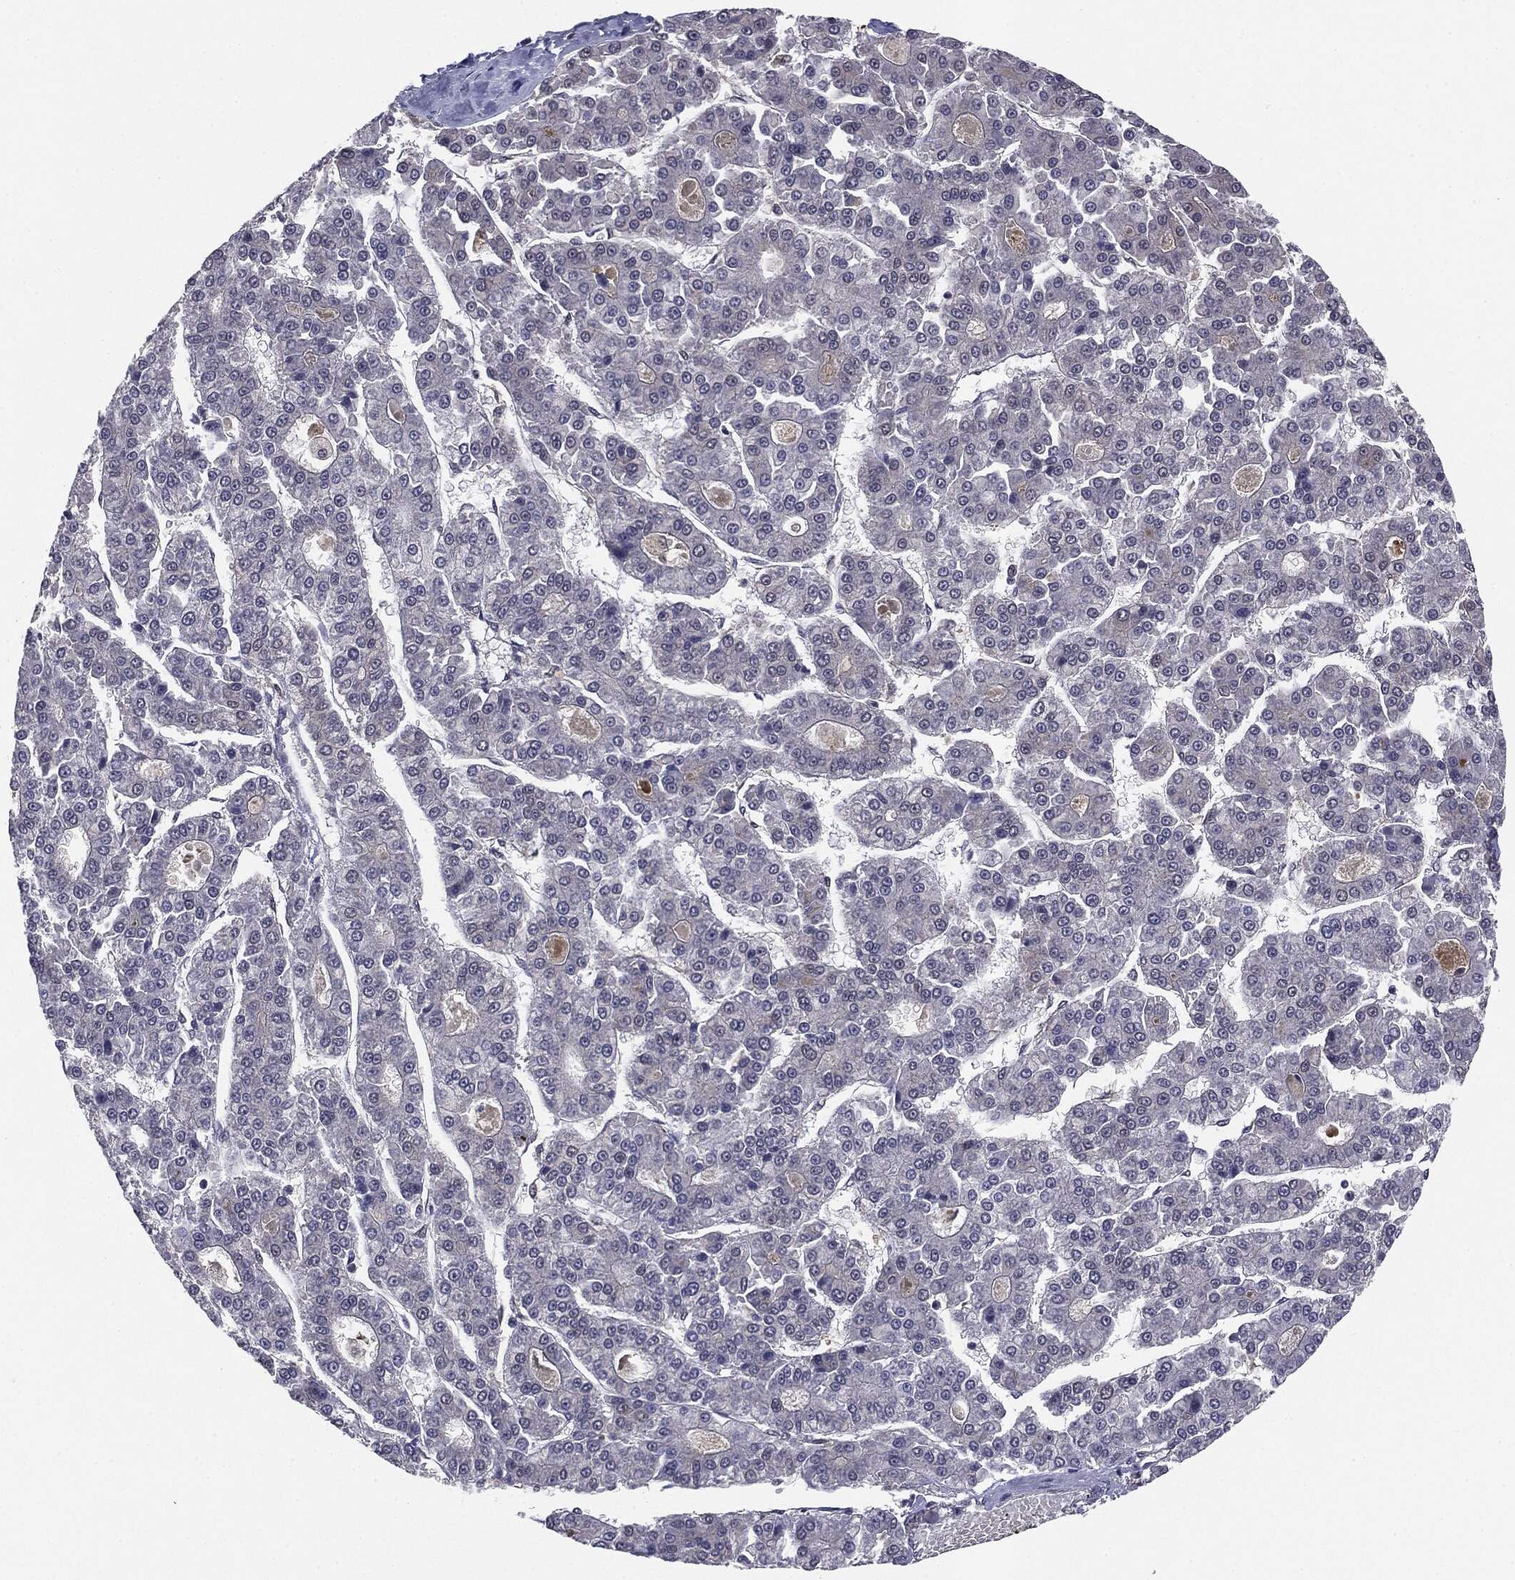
{"staining": {"intensity": "negative", "quantity": "none", "location": "none"}, "tissue": "liver cancer", "cell_type": "Tumor cells", "image_type": "cancer", "snomed": [{"axis": "morphology", "description": "Carcinoma, Hepatocellular, NOS"}, {"axis": "topography", "description": "Liver"}], "caption": "Photomicrograph shows no protein expression in tumor cells of liver cancer tissue. (Stains: DAB (3,3'-diaminobenzidine) immunohistochemistry with hematoxylin counter stain, Microscopy: brightfield microscopy at high magnification).", "gene": "KRT7", "patient": {"sex": "male", "age": 70}}